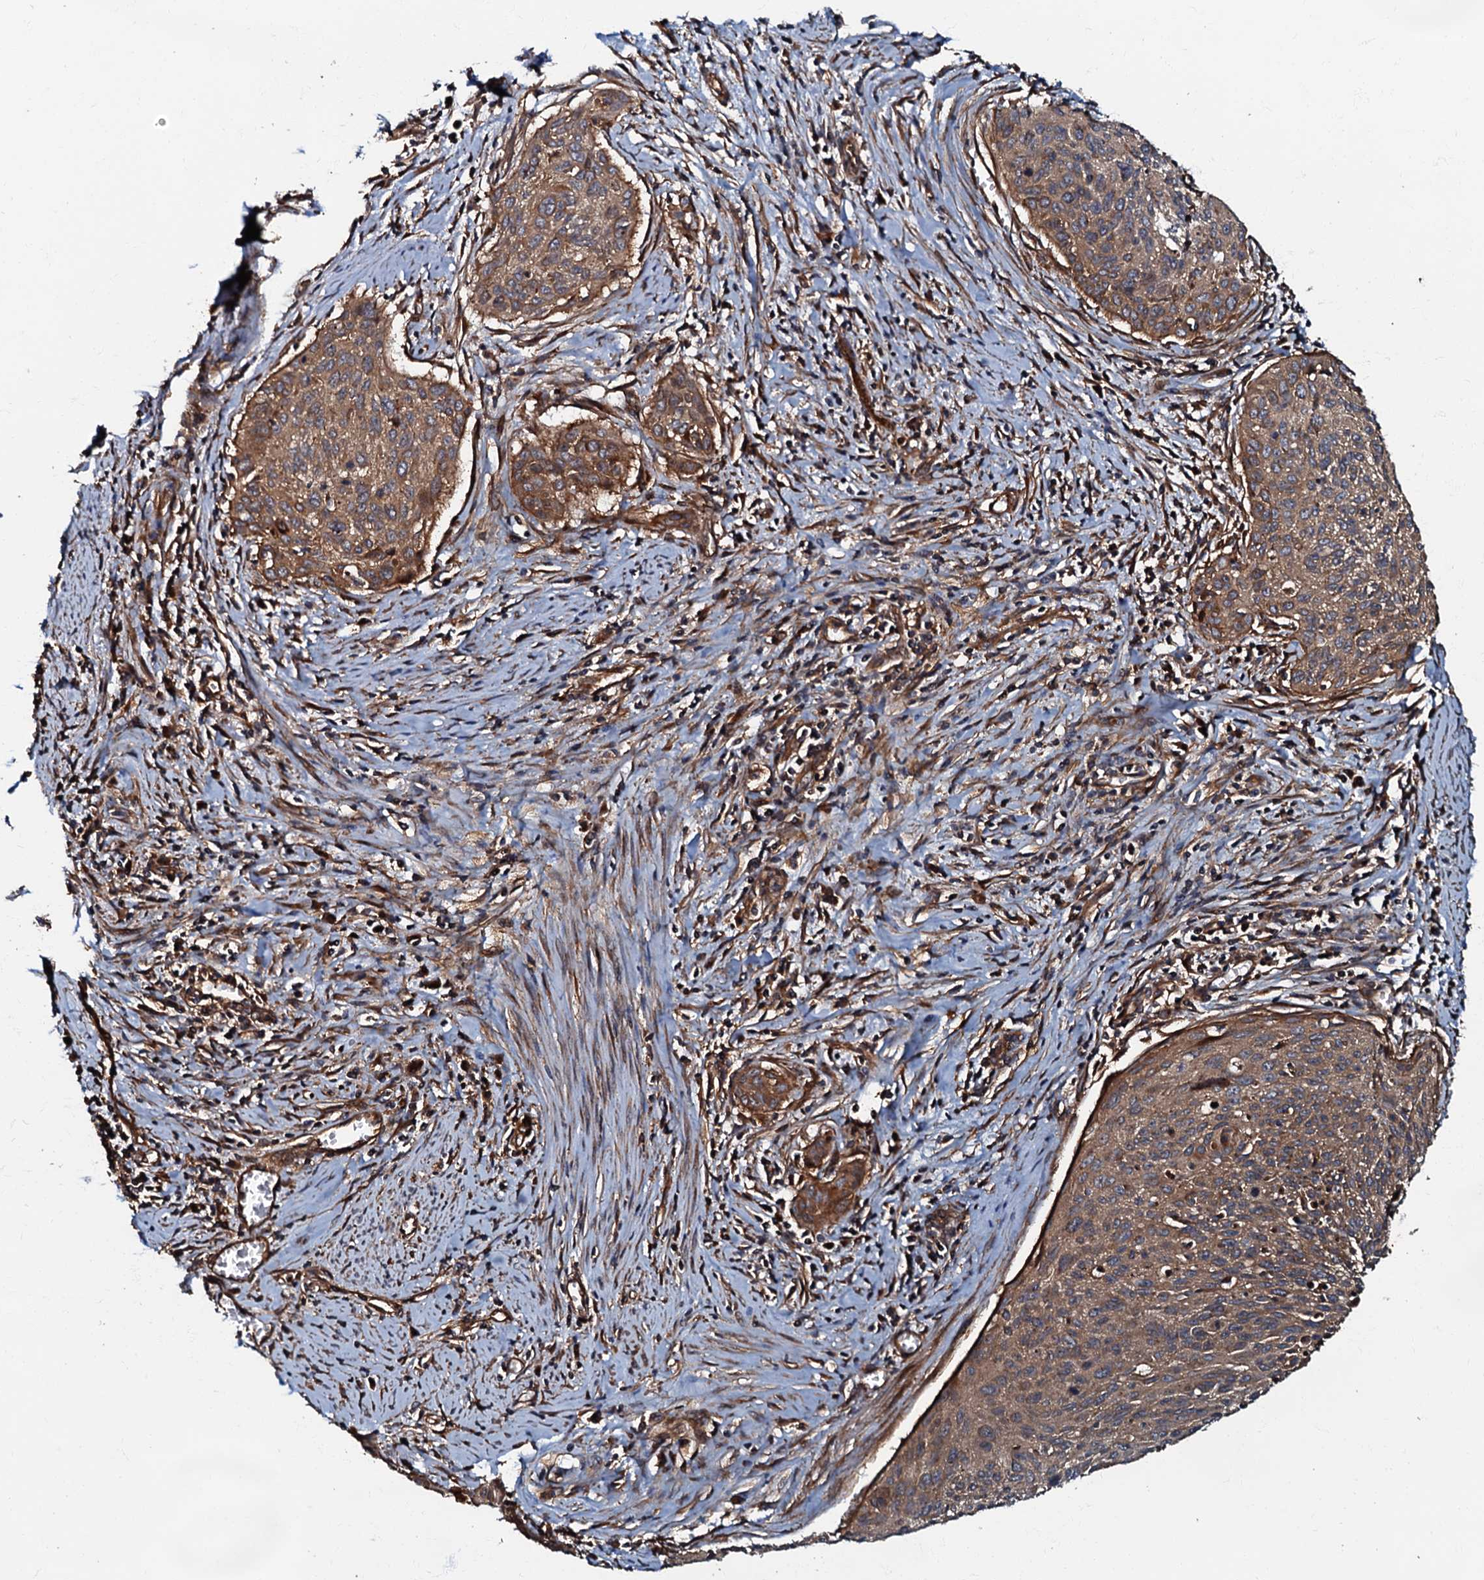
{"staining": {"intensity": "moderate", "quantity": ">75%", "location": "cytoplasmic/membranous"}, "tissue": "cervical cancer", "cell_type": "Tumor cells", "image_type": "cancer", "snomed": [{"axis": "morphology", "description": "Squamous cell carcinoma, NOS"}, {"axis": "topography", "description": "Cervix"}], "caption": "There is medium levels of moderate cytoplasmic/membranous staining in tumor cells of cervical cancer, as demonstrated by immunohistochemical staining (brown color).", "gene": "BLOC1S6", "patient": {"sex": "female", "age": 55}}